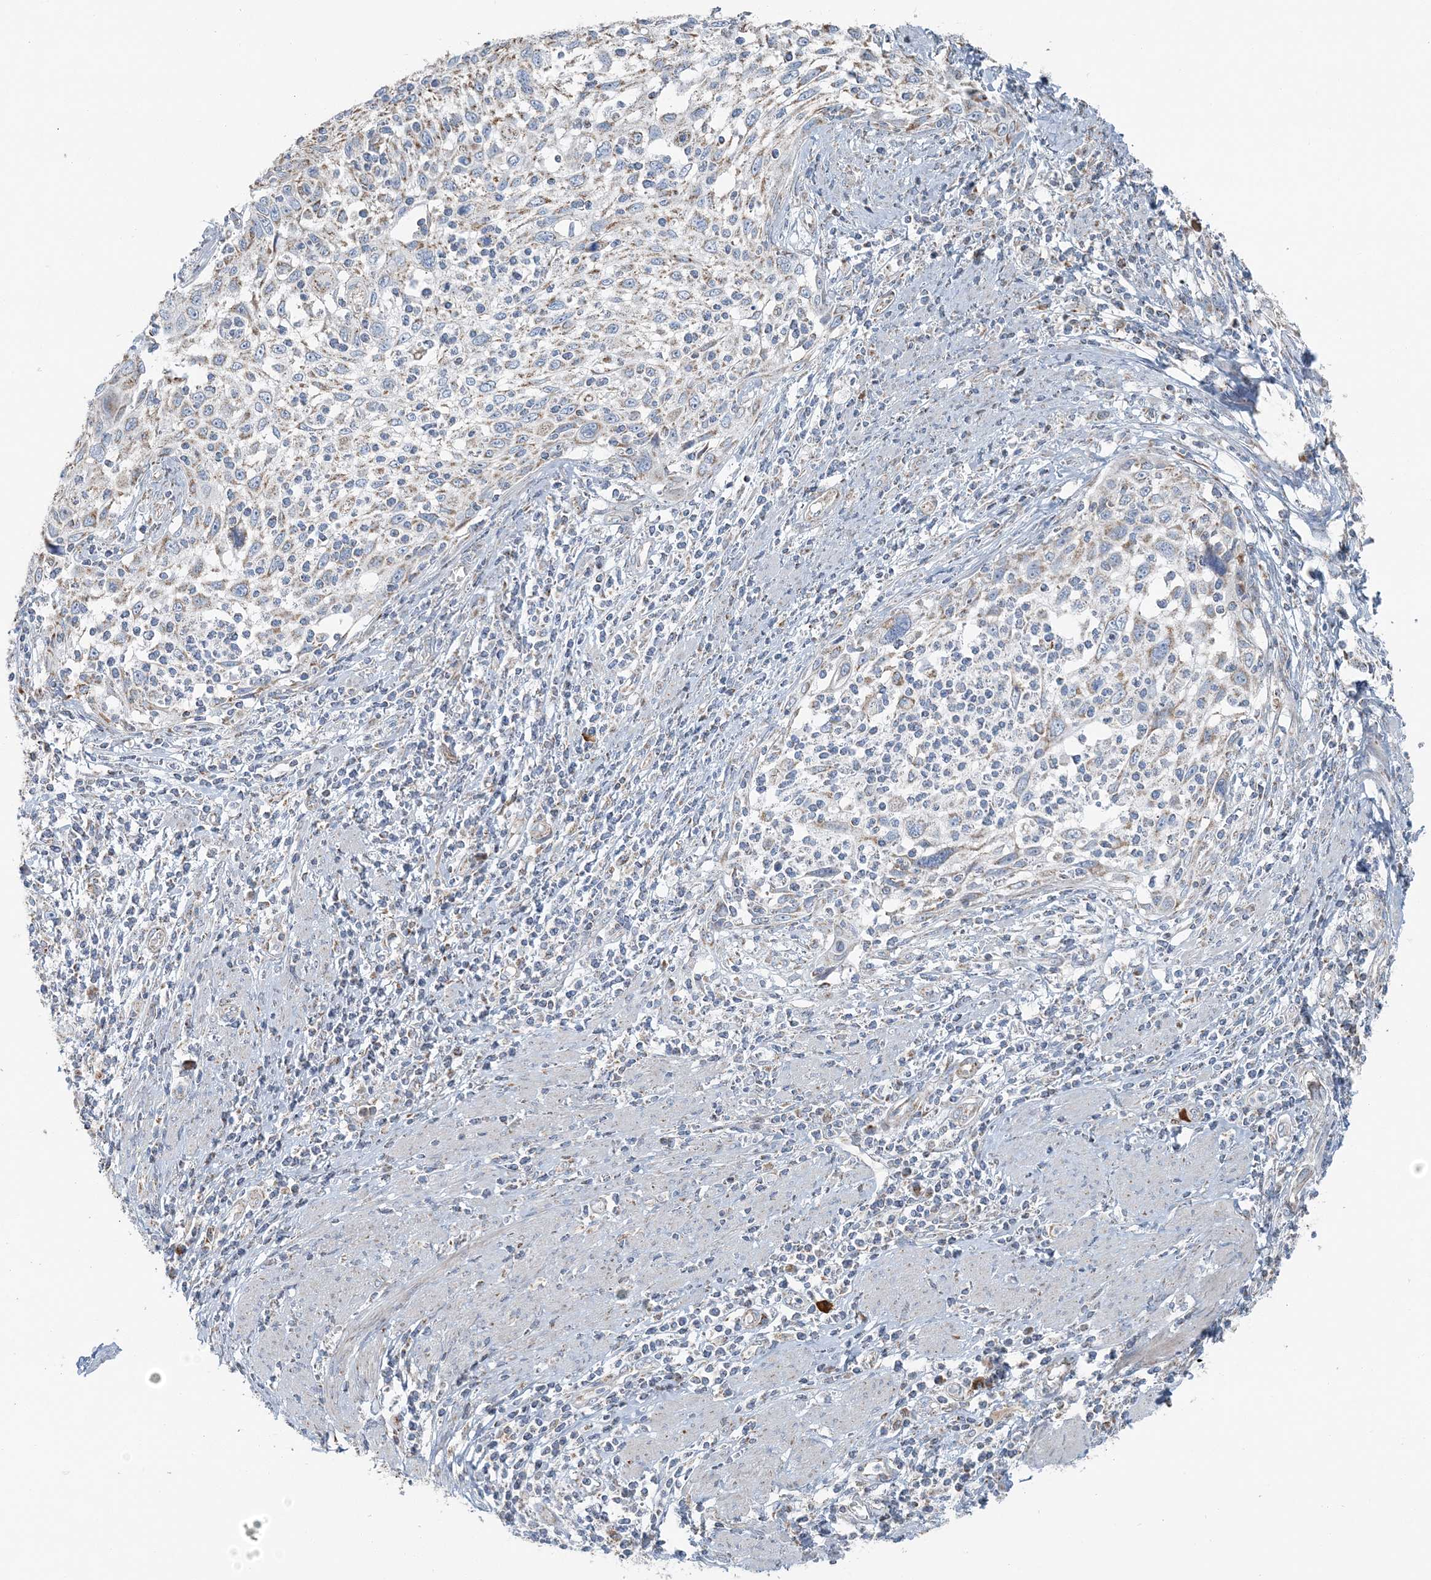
{"staining": {"intensity": "negative", "quantity": "none", "location": "none"}, "tissue": "cervical cancer", "cell_type": "Tumor cells", "image_type": "cancer", "snomed": [{"axis": "morphology", "description": "Squamous cell carcinoma, NOS"}, {"axis": "topography", "description": "Cervix"}], "caption": "Image shows no significant protein positivity in tumor cells of cervical squamous cell carcinoma.", "gene": "SLC22A16", "patient": {"sex": "female", "age": 70}}